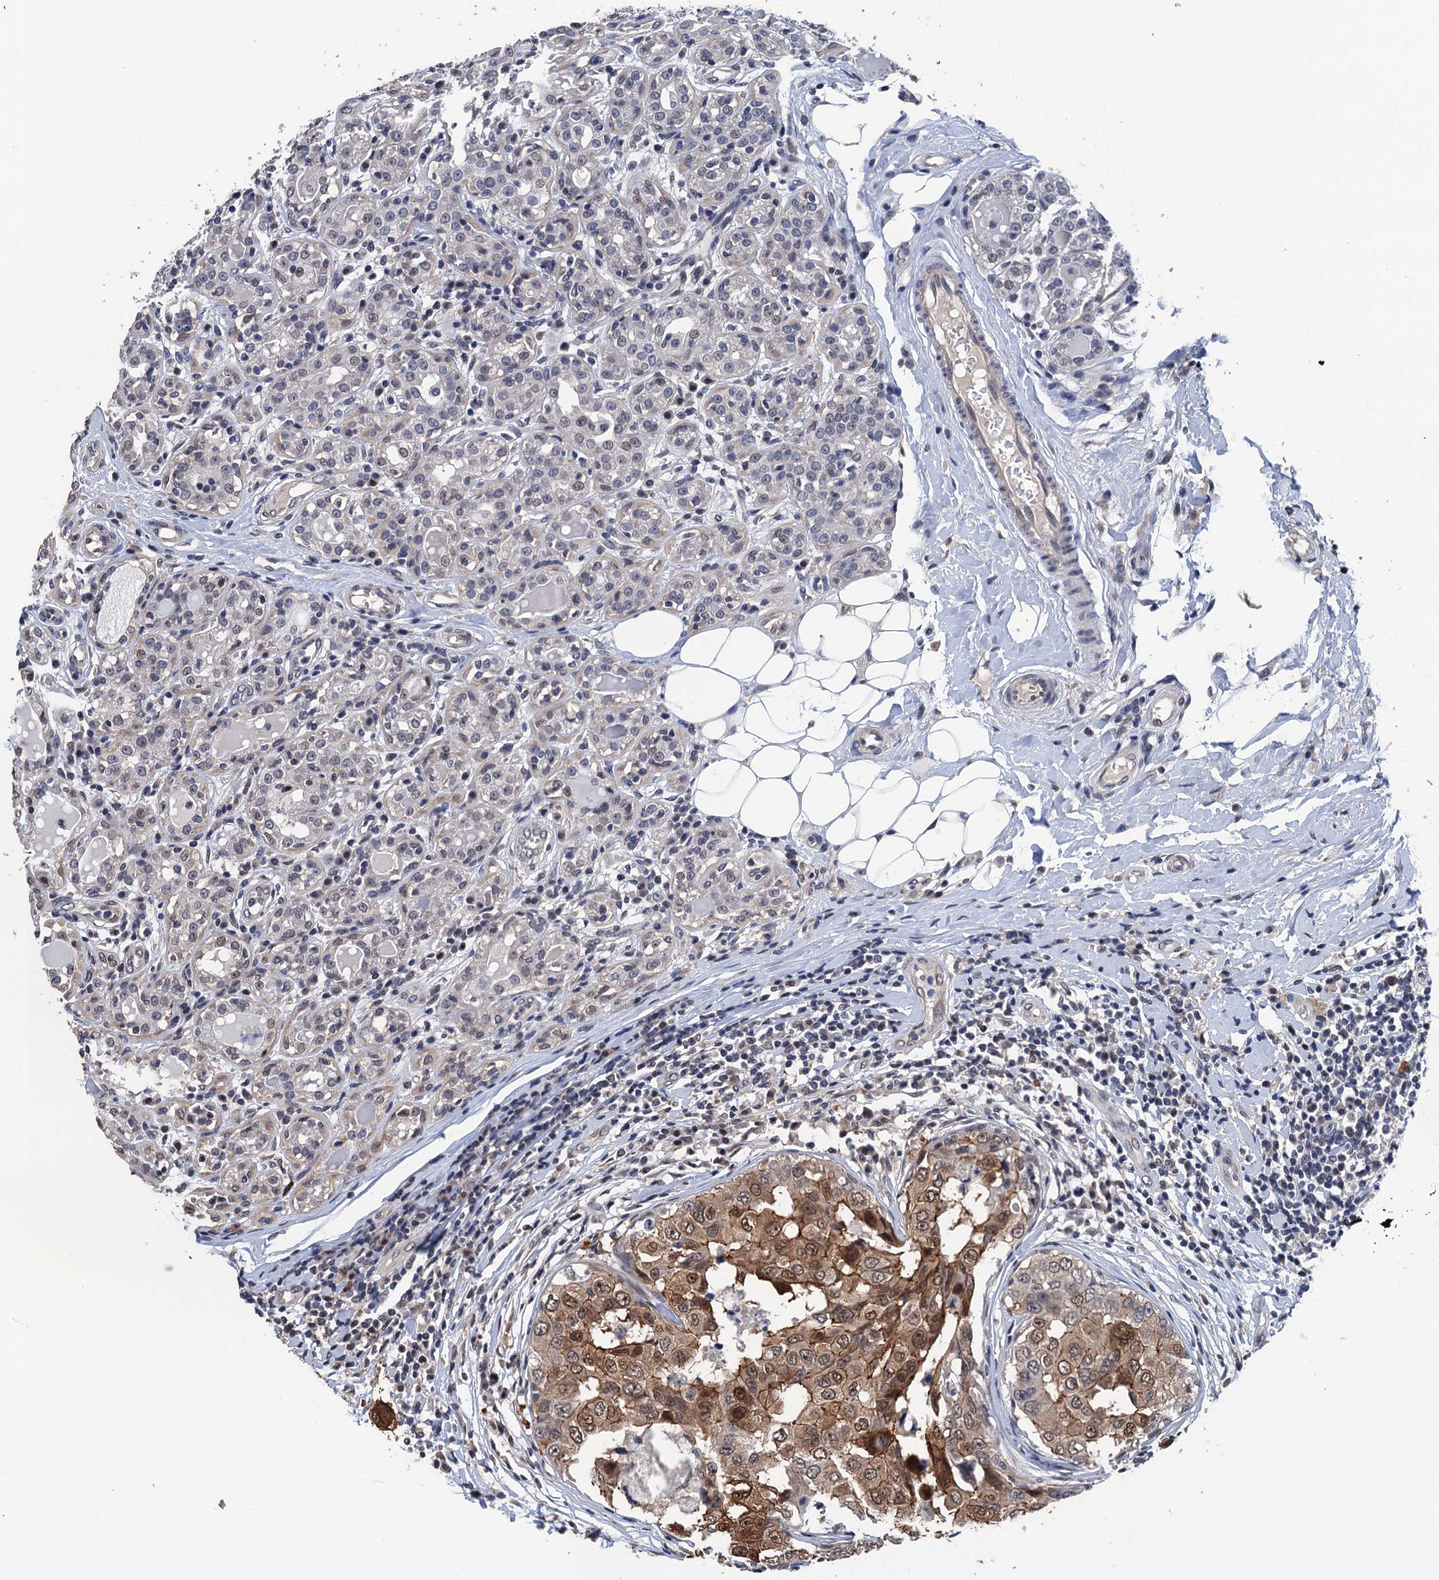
{"staining": {"intensity": "moderate", "quantity": ">75%", "location": "cytoplasmic/membranous,nuclear"}, "tissue": "breast cancer", "cell_type": "Tumor cells", "image_type": "cancer", "snomed": [{"axis": "morphology", "description": "Duct carcinoma"}, {"axis": "topography", "description": "Breast"}], "caption": "Tumor cells exhibit moderate cytoplasmic/membranous and nuclear staining in about >75% of cells in intraductal carcinoma (breast).", "gene": "ART5", "patient": {"sex": "female", "age": 27}}